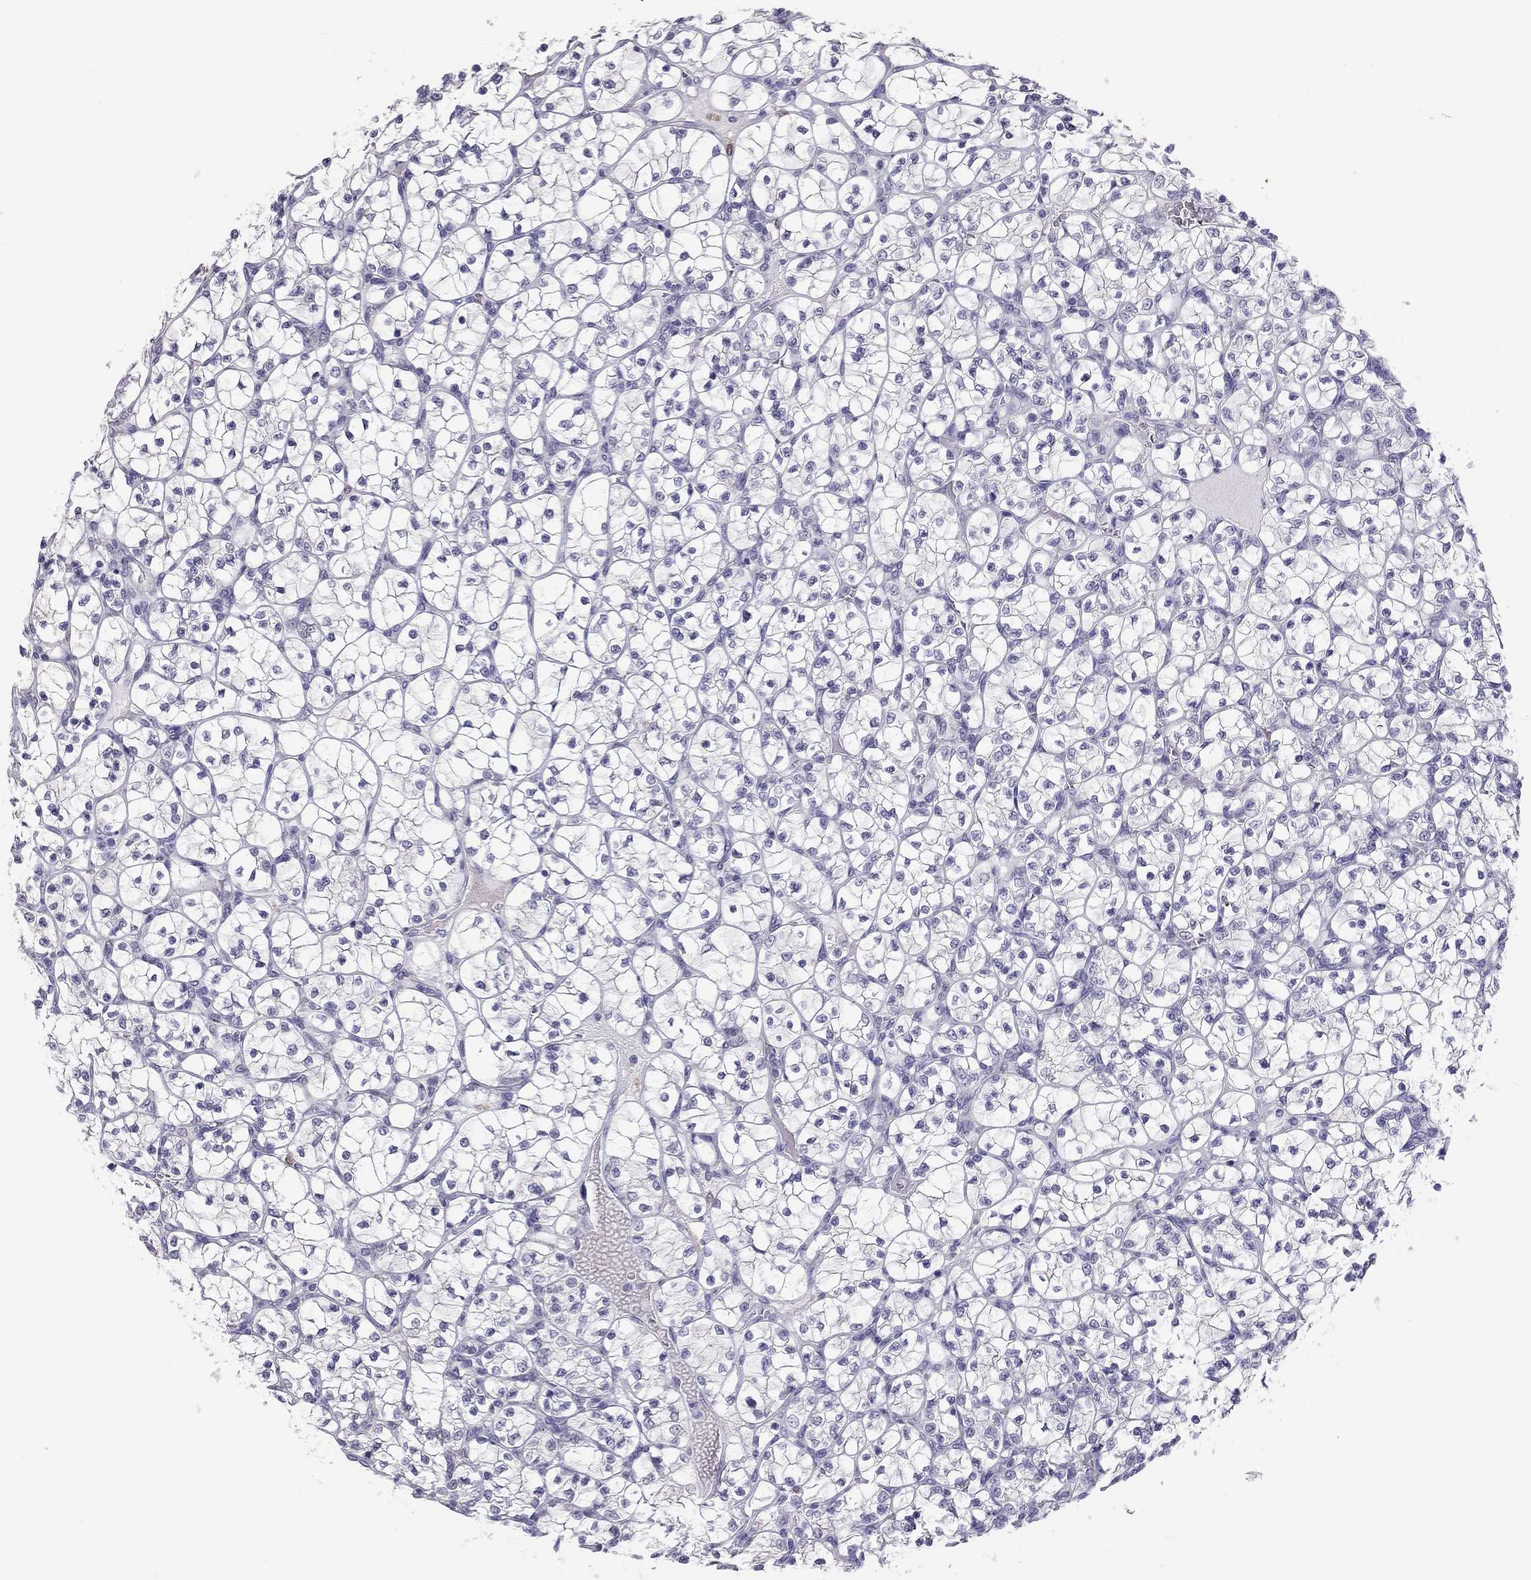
{"staining": {"intensity": "negative", "quantity": "none", "location": "none"}, "tissue": "renal cancer", "cell_type": "Tumor cells", "image_type": "cancer", "snomed": [{"axis": "morphology", "description": "Adenocarcinoma, NOS"}, {"axis": "topography", "description": "Kidney"}], "caption": "This is a image of immunohistochemistry (IHC) staining of renal cancer (adenocarcinoma), which shows no expression in tumor cells. (DAB (3,3'-diaminobenzidine) immunohistochemistry, high magnification).", "gene": "PPP1R3A", "patient": {"sex": "female", "age": 89}}